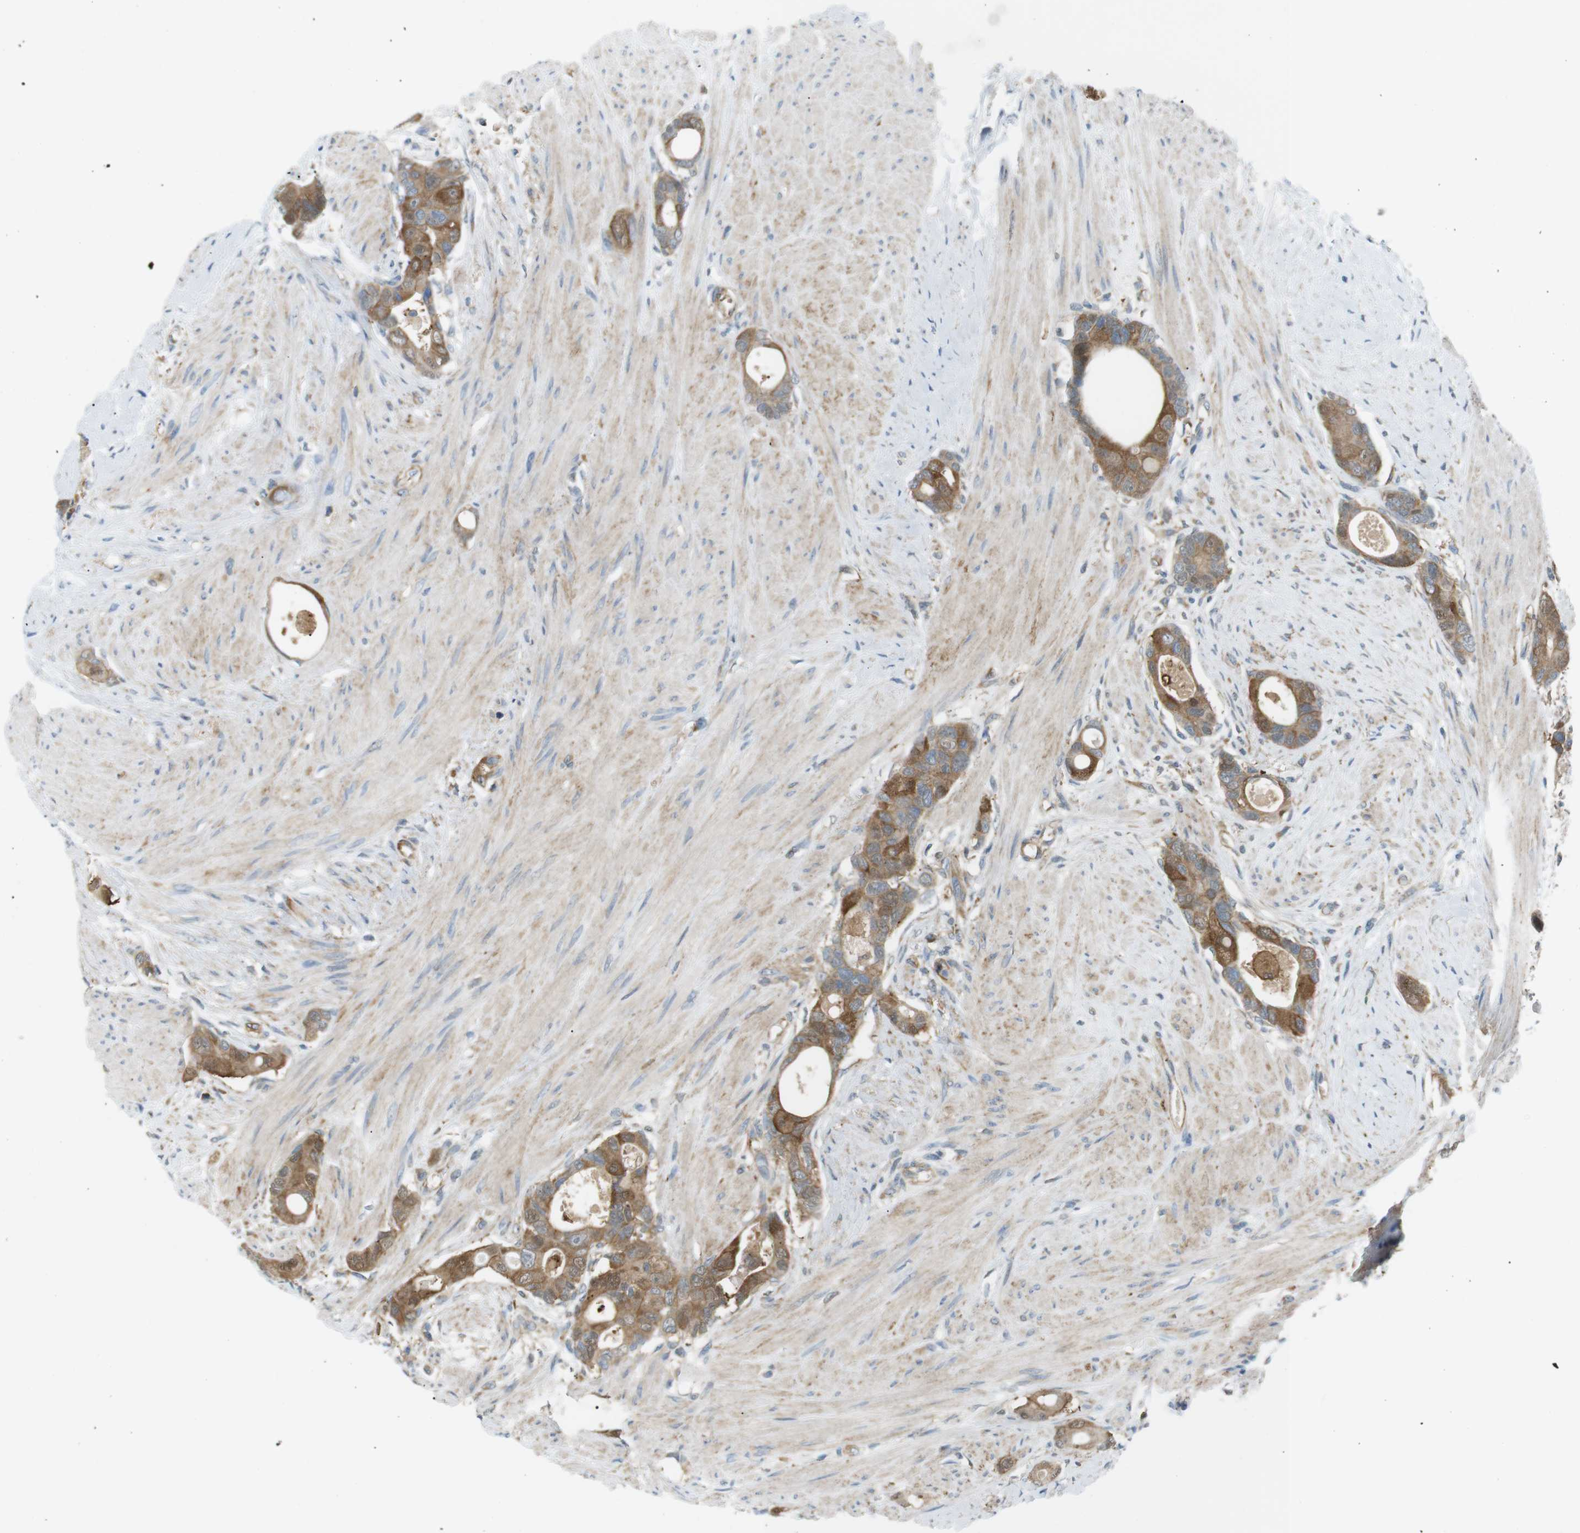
{"staining": {"intensity": "moderate", "quantity": ">75%", "location": "cytoplasmic/membranous"}, "tissue": "colorectal cancer", "cell_type": "Tumor cells", "image_type": "cancer", "snomed": [{"axis": "morphology", "description": "Adenocarcinoma, NOS"}, {"axis": "topography", "description": "Rectum"}], "caption": "DAB (3,3'-diaminobenzidine) immunohistochemical staining of human colorectal cancer reveals moderate cytoplasmic/membranous protein positivity in about >75% of tumor cells. (DAB (3,3'-diaminobenzidine) = brown stain, brightfield microscopy at high magnification).", "gene": "PEPD", "patient": {"sex": "male", "age": 51}}